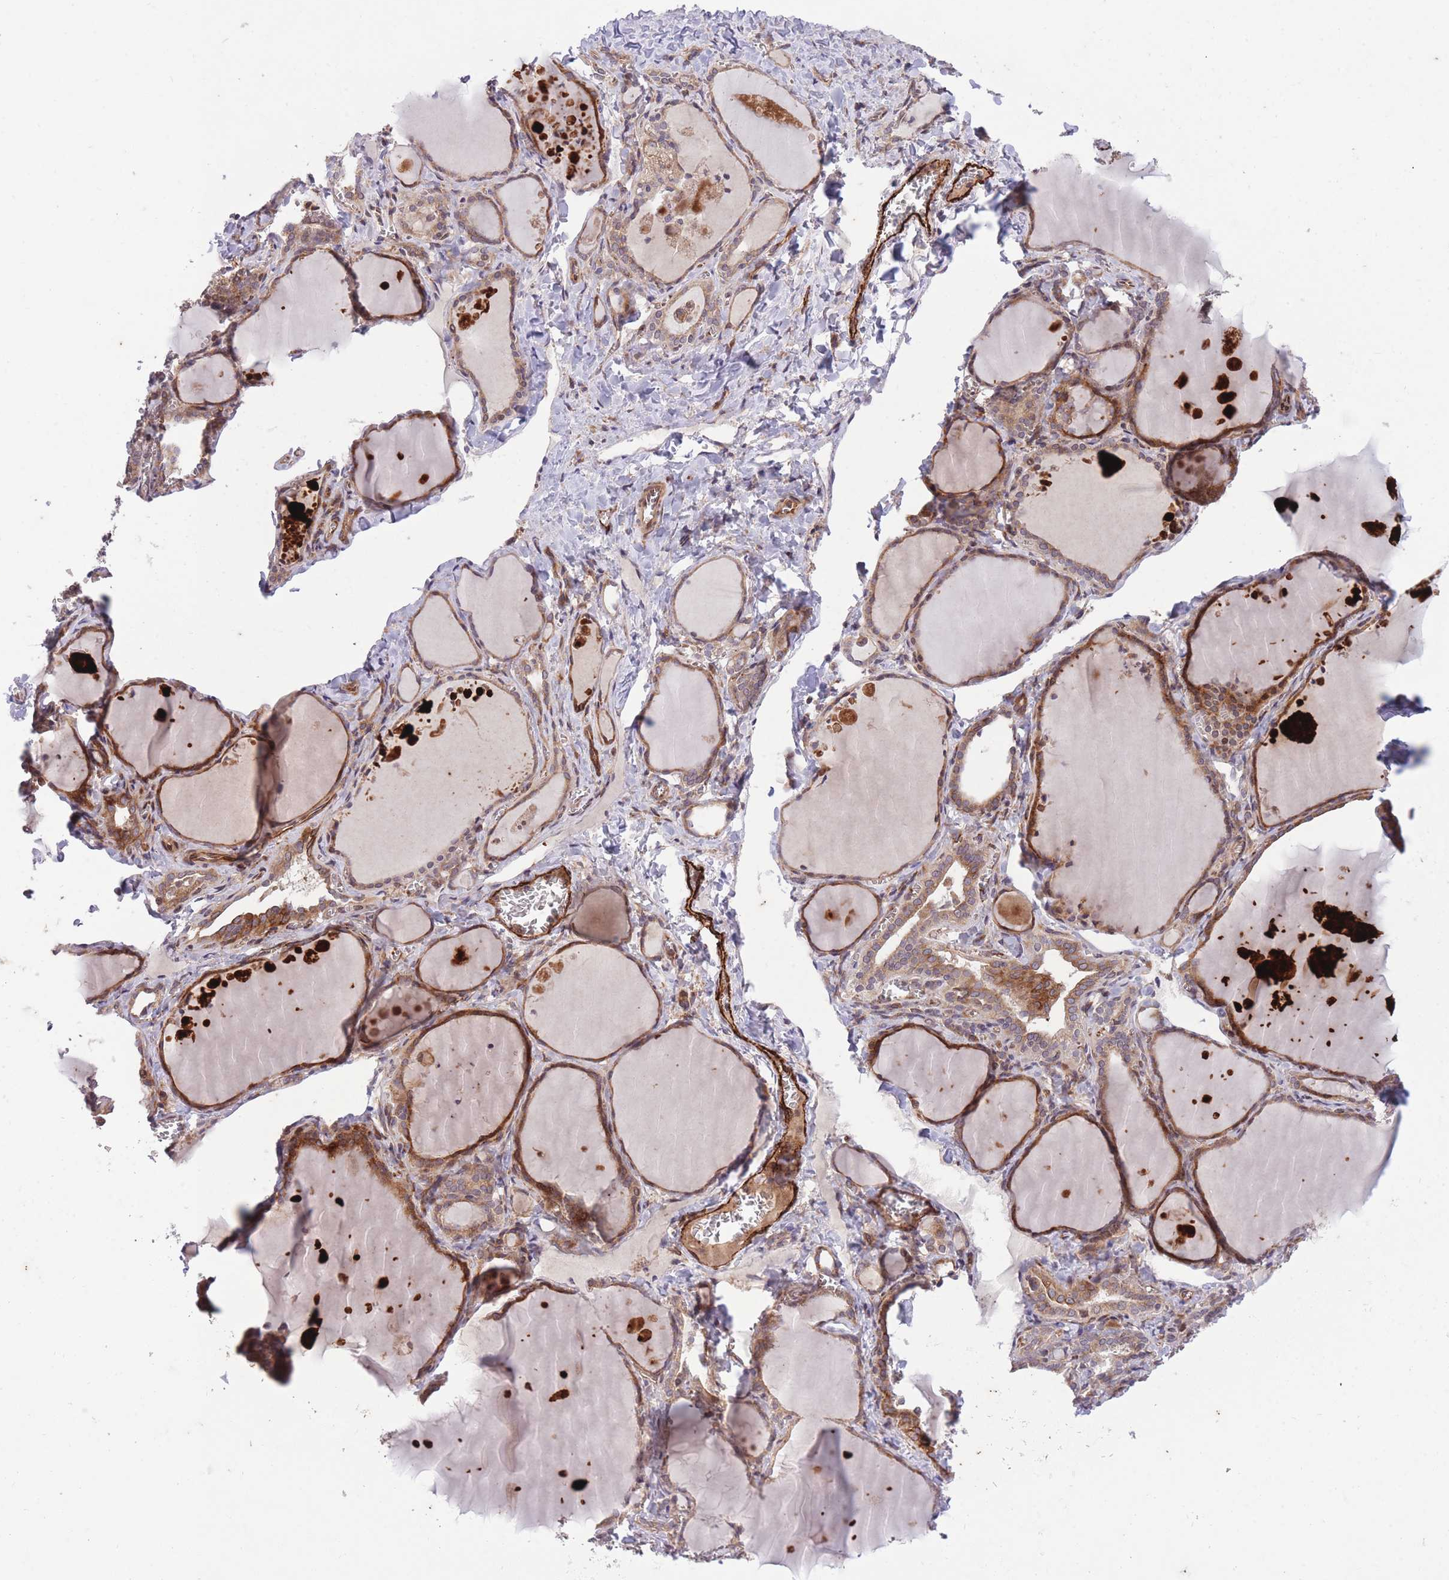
{"staining": {"intensity": "strong", "quantity": "25%-75%", "location": "cytoplasmic/membranous"}, "tissue": "thyroid gland", "cell_type": "Glandular cells", "image_type": "normal", "snomed": [{"axis": "morphology", "description": "Normal tissue, NOS"}, {"axis": "topography", "description": "Thyroid gland"}], "caption": "Immunohistochemistry (IHC) (DAB) staining of normal human thyroid gland exhibits strong cytoplasmic/membranous protein positivity in about 25%-75% of glandular cells. (Brightfield microscopy of DAB IHC at high magnification).", "gene": "CISH", "patient": {"sex": "female", "age": 42}}